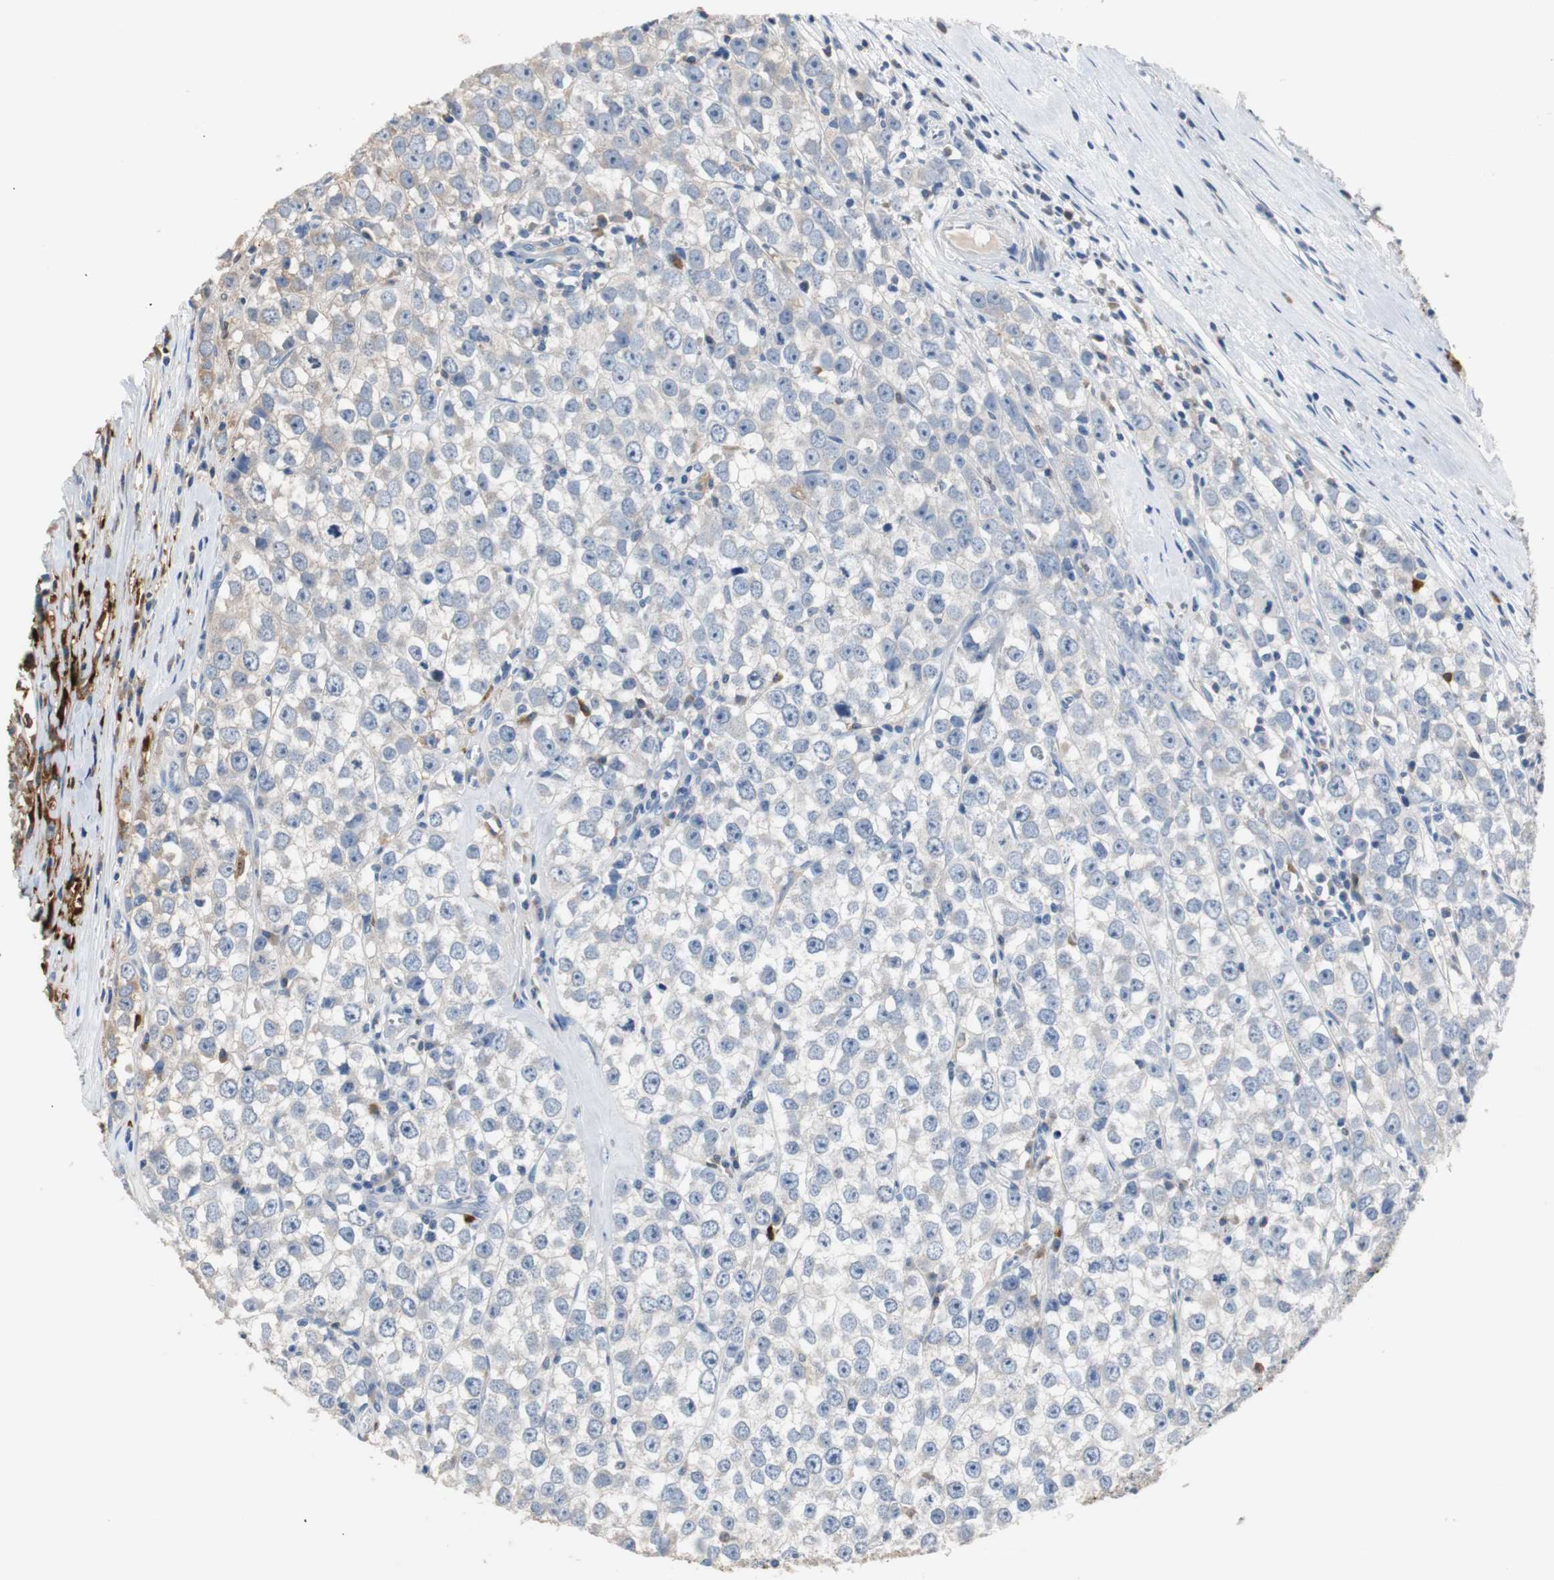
{"staining": {"intensity": "moderate", "quantity": "<25%", "location": "cytoplasmic/membranous"}, "tissue": "testis cancer", "cell_type": "Tumor cells", "image_type": "cancer", "snomed": [{"axis": "morphology", "description": "Seminoma, NOS"}, {"axis": "morphology", "description": "Carcinoma, Embryonal, NOS"}, {"axis": "topography", "description": "Testis"}], "caption": "Protein expression analysis of testis cancer (seminoma) reveals moderate cytoplasmic/membranous positivity in about <25% of tumor cells.", "gene": "PI15", "patient": {"sex": "male", "age": 52}}